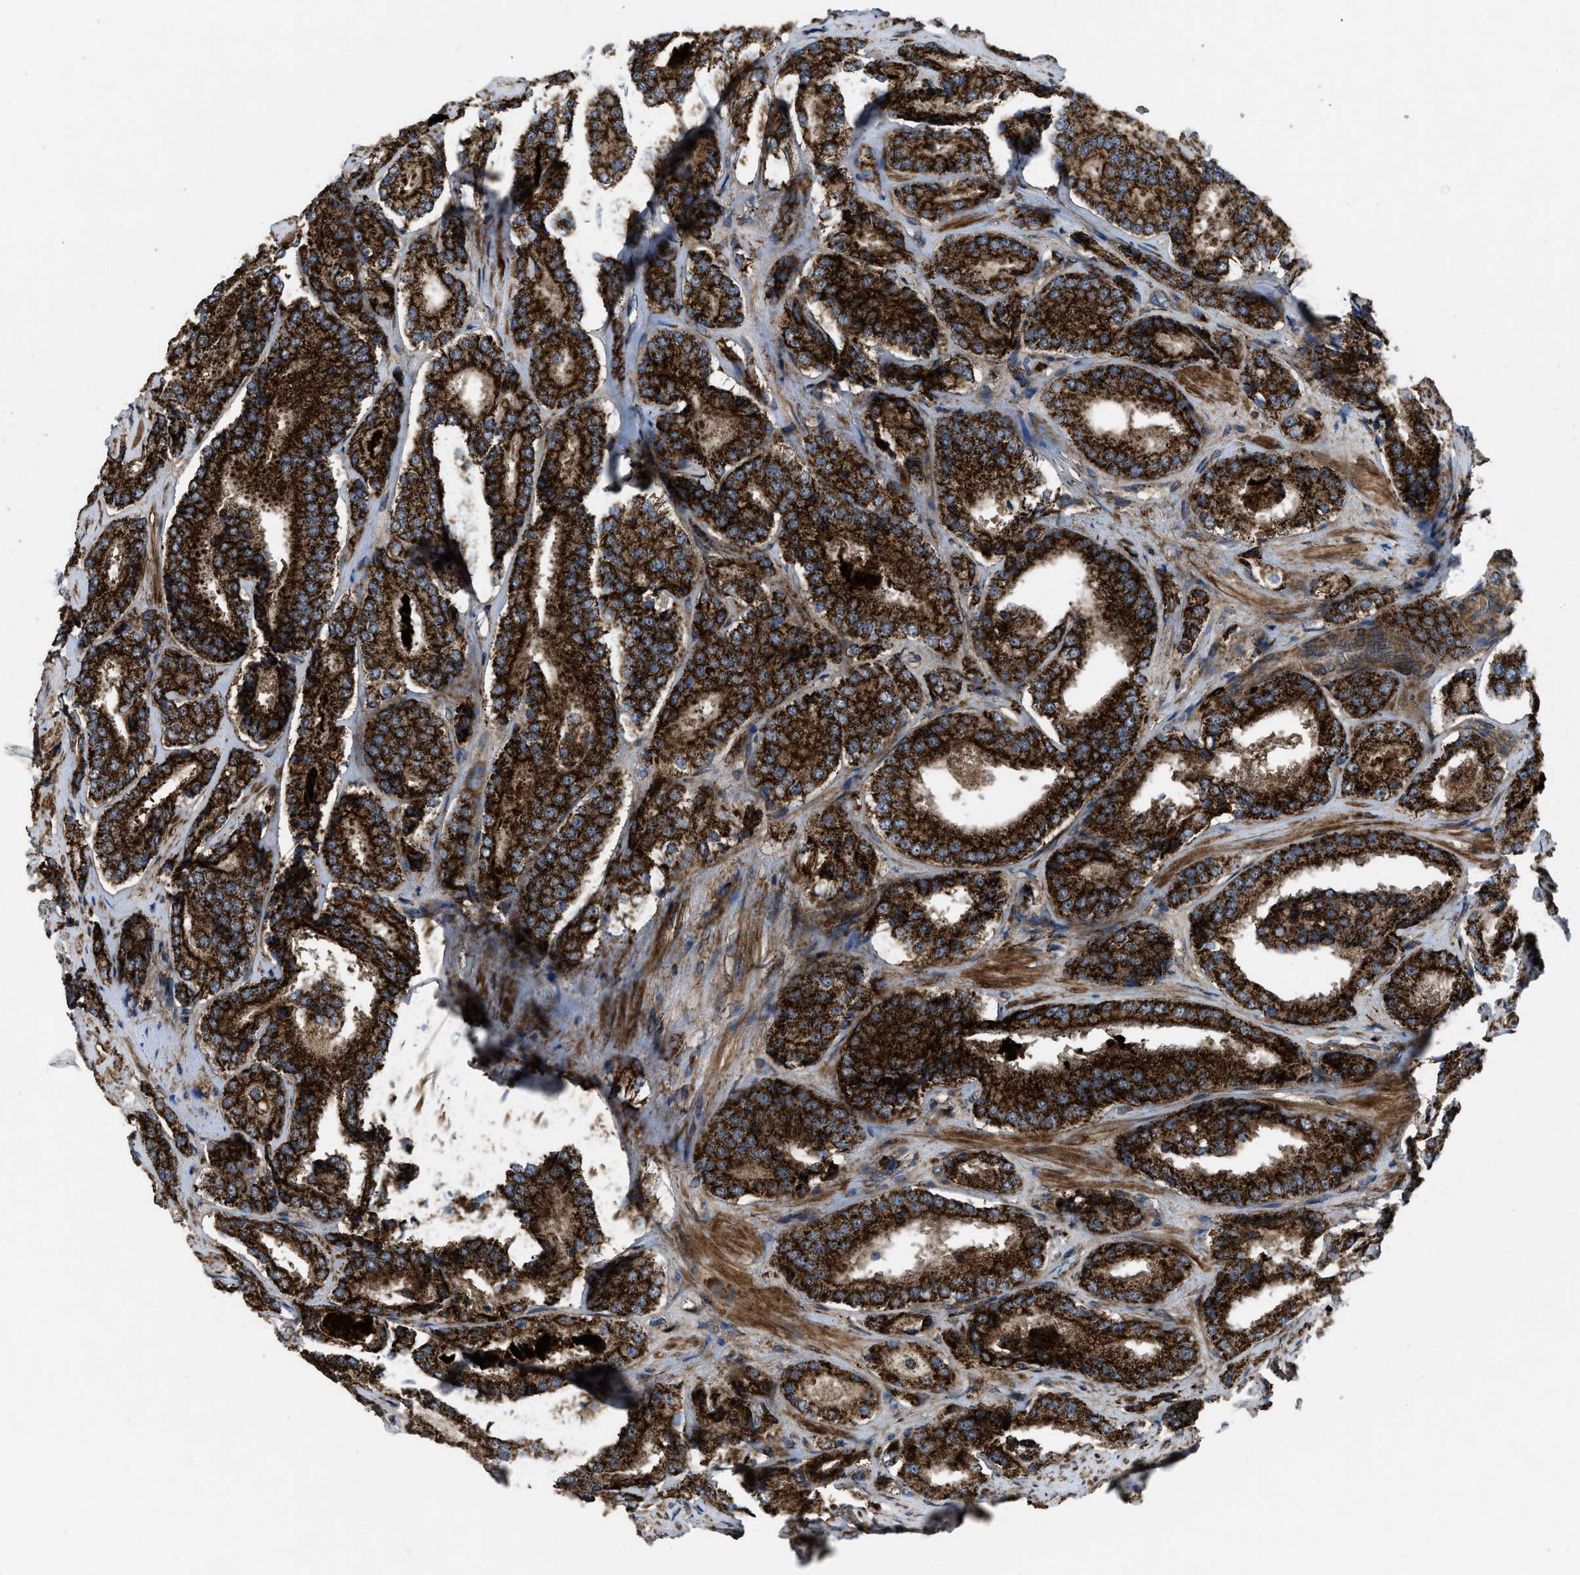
{"staining": {"intensity": "strong", "quantity": ">75%", "location": "cytoplasmic/membranous"}, "tissue": "prostate cancer", "cell_type": "Tumor cells", "image_type": "cancer", "snomed": [{"axis": "morphology", "description": "Adenocarcinoma, High grade"}, {"axis": "topography", "description": "Prostate"}], "caption": "A brown stain highlights strong cytoplasmic/membranous positivity of a protein in prostate cancer tumor cells. The staining is performed using DAB (3,3'-diaminobenzidine) brown chromogen to label protein expression. The nuclei are counter-stained blue using hematoxylin.", "gene": "PER3", "patient": {"sex": "male", "age": 65}}